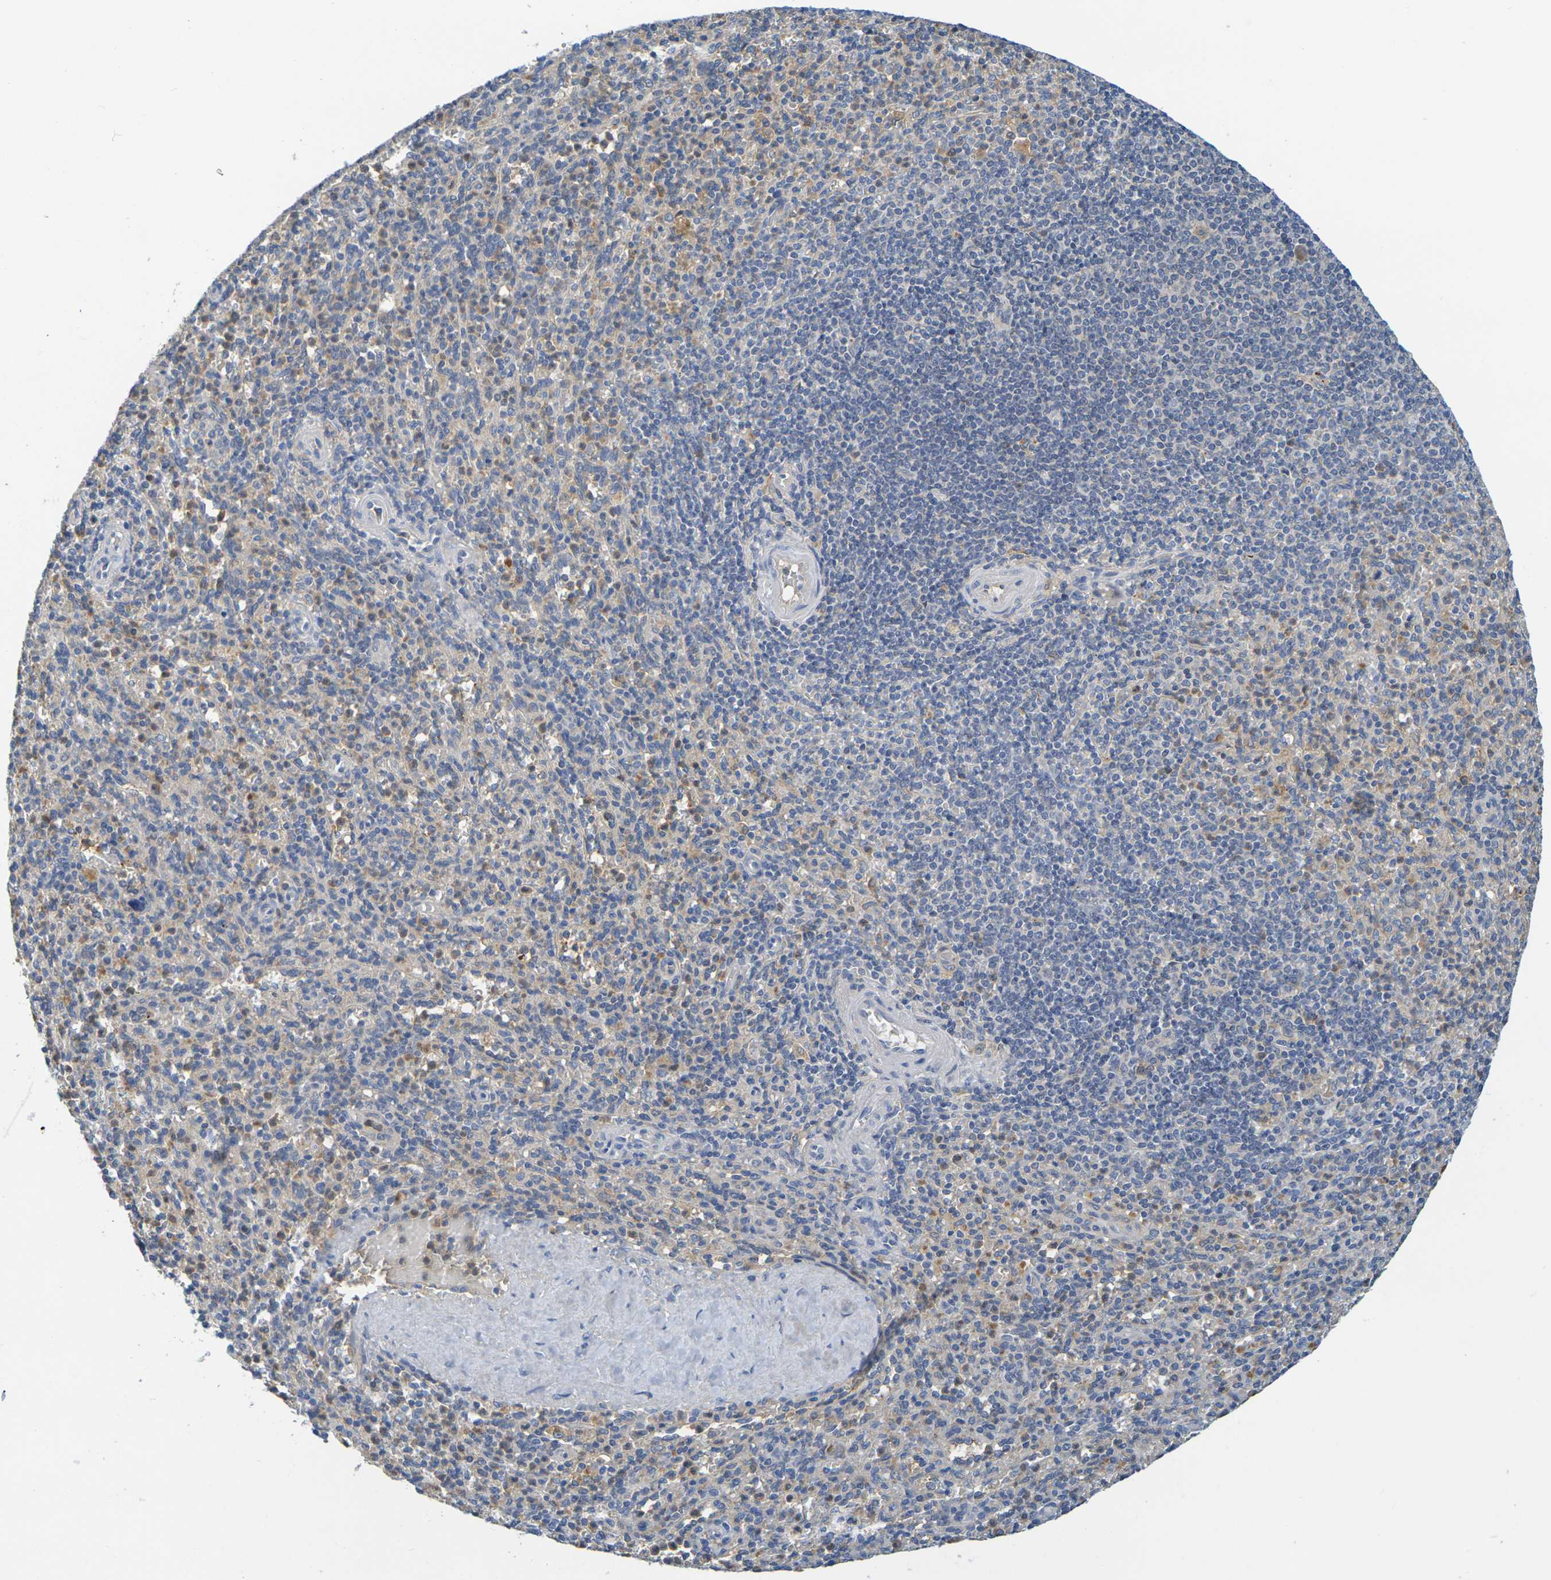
{"staining": {"intensity": "weak", "quantity": "25%-75%", "location": "cytoplasmic/membranous"}, "tissue": "spleen", "cell_type": "Cells in red pulp", "image_type": "normal", "snomed": [{"axis": "morphology", "description": "Normal tissue, NOS"}, {"axis": "topography", "description": "Spleen"}], "caption": "Immunohistochemistry (DAB (3,3'-diaminobenzidine)) staining of normal spleen reveals weak cytoplasmic/membranous protein positivity in approximately 25%-75% of cells in red pulp.", "gene": "C1QA", "patient": {"sex": "male", "age": 36}}